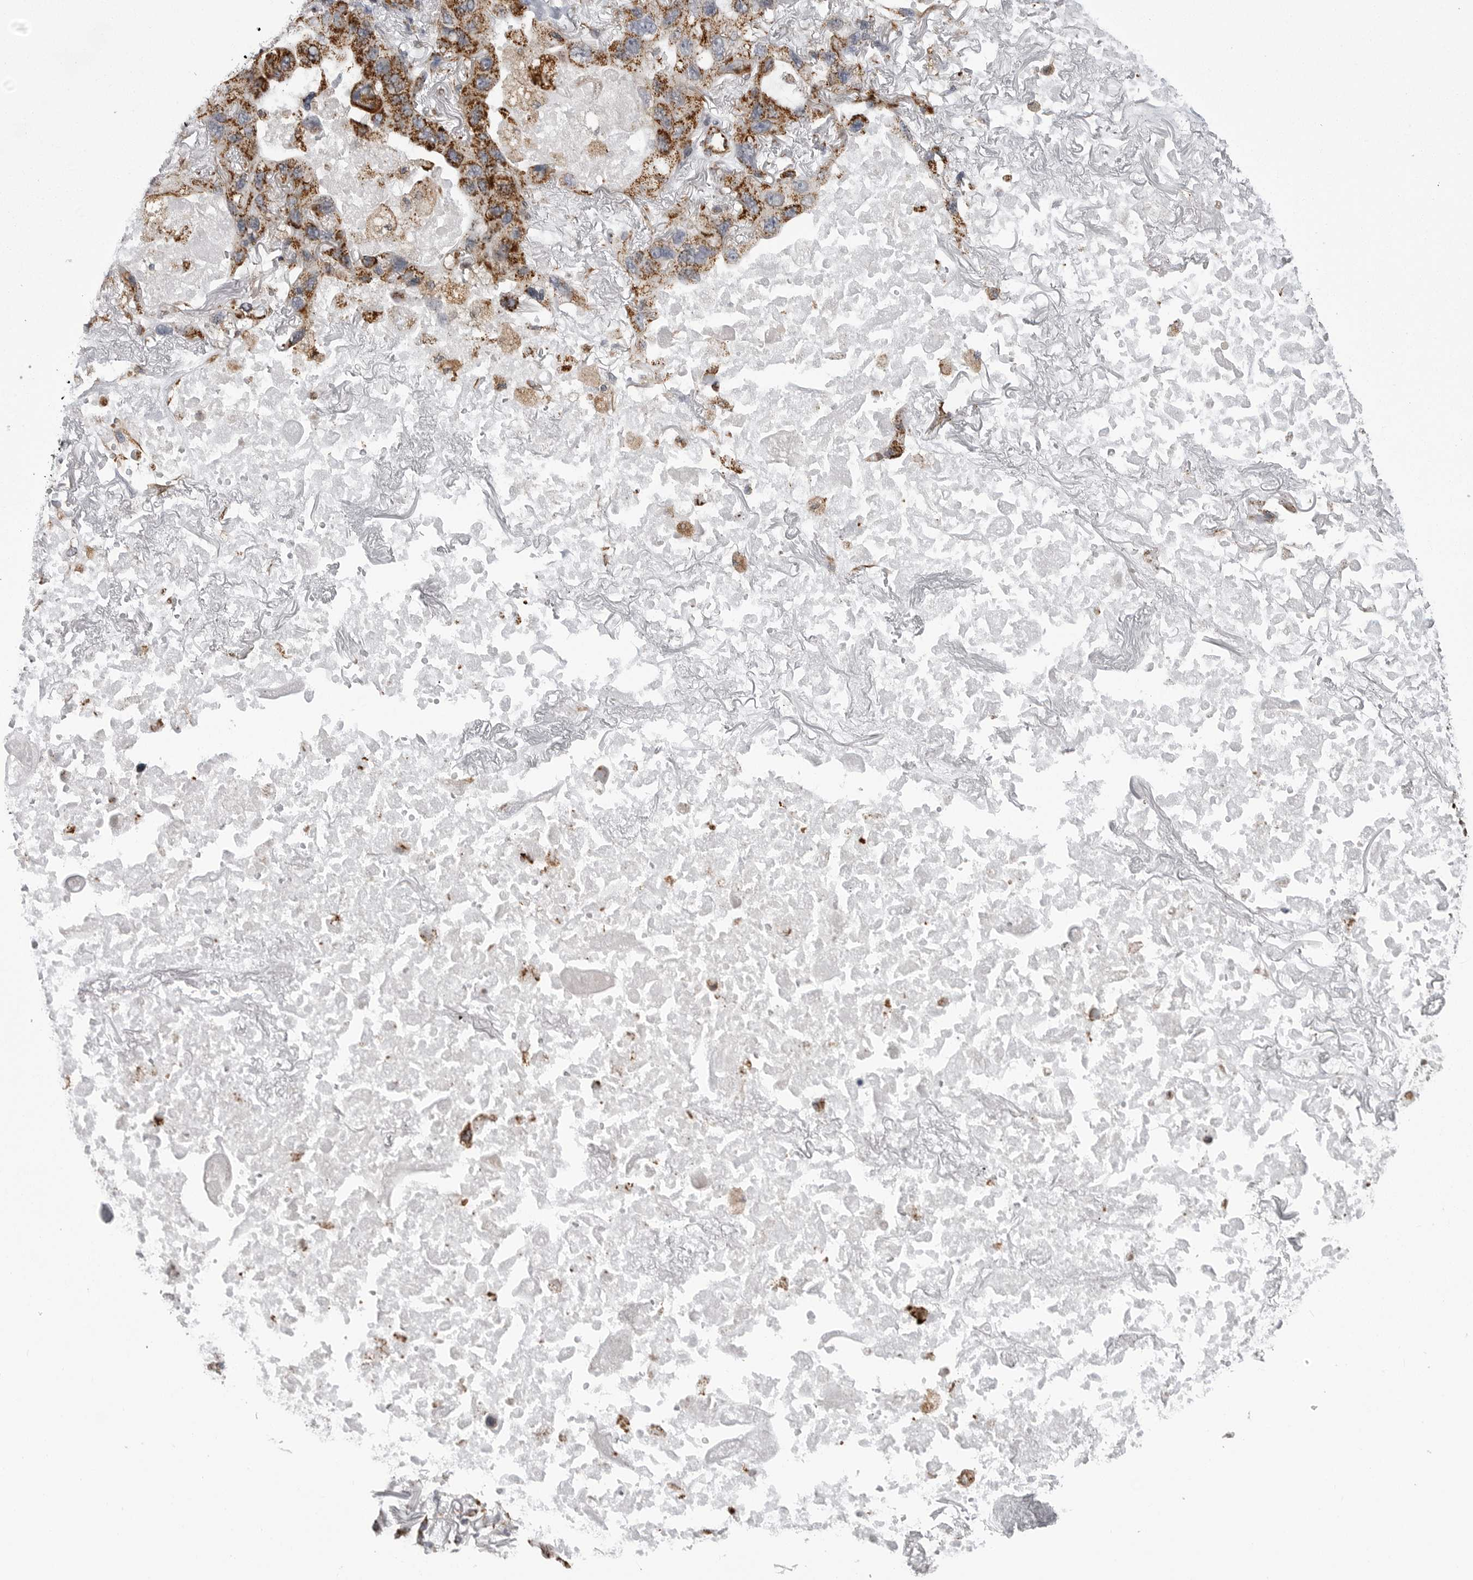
{"staining": {"intensity": "strong", "quantity": ">75%", "location": "cytoplasmic/membranous"}, "tissue": "lung cancer", "cell_type": "Tumor cells", "image_type": "cancer", "snomed": [{"axis": "morphology", "description": "Squamous cell carcinoma, NOS"}, {"axis": "topography", "description": "Lung"}], "caption": "Protein staining by IHC displays strong cytoplasmic/membranous positivity in about >75% of tumor cells in lung cancer. Immunohistochemistry (ihc) stains the protein of interest in brown and the nuclei are stained blue.", "gene": "FH", "patient": {"sex": "female", "age": 73}}